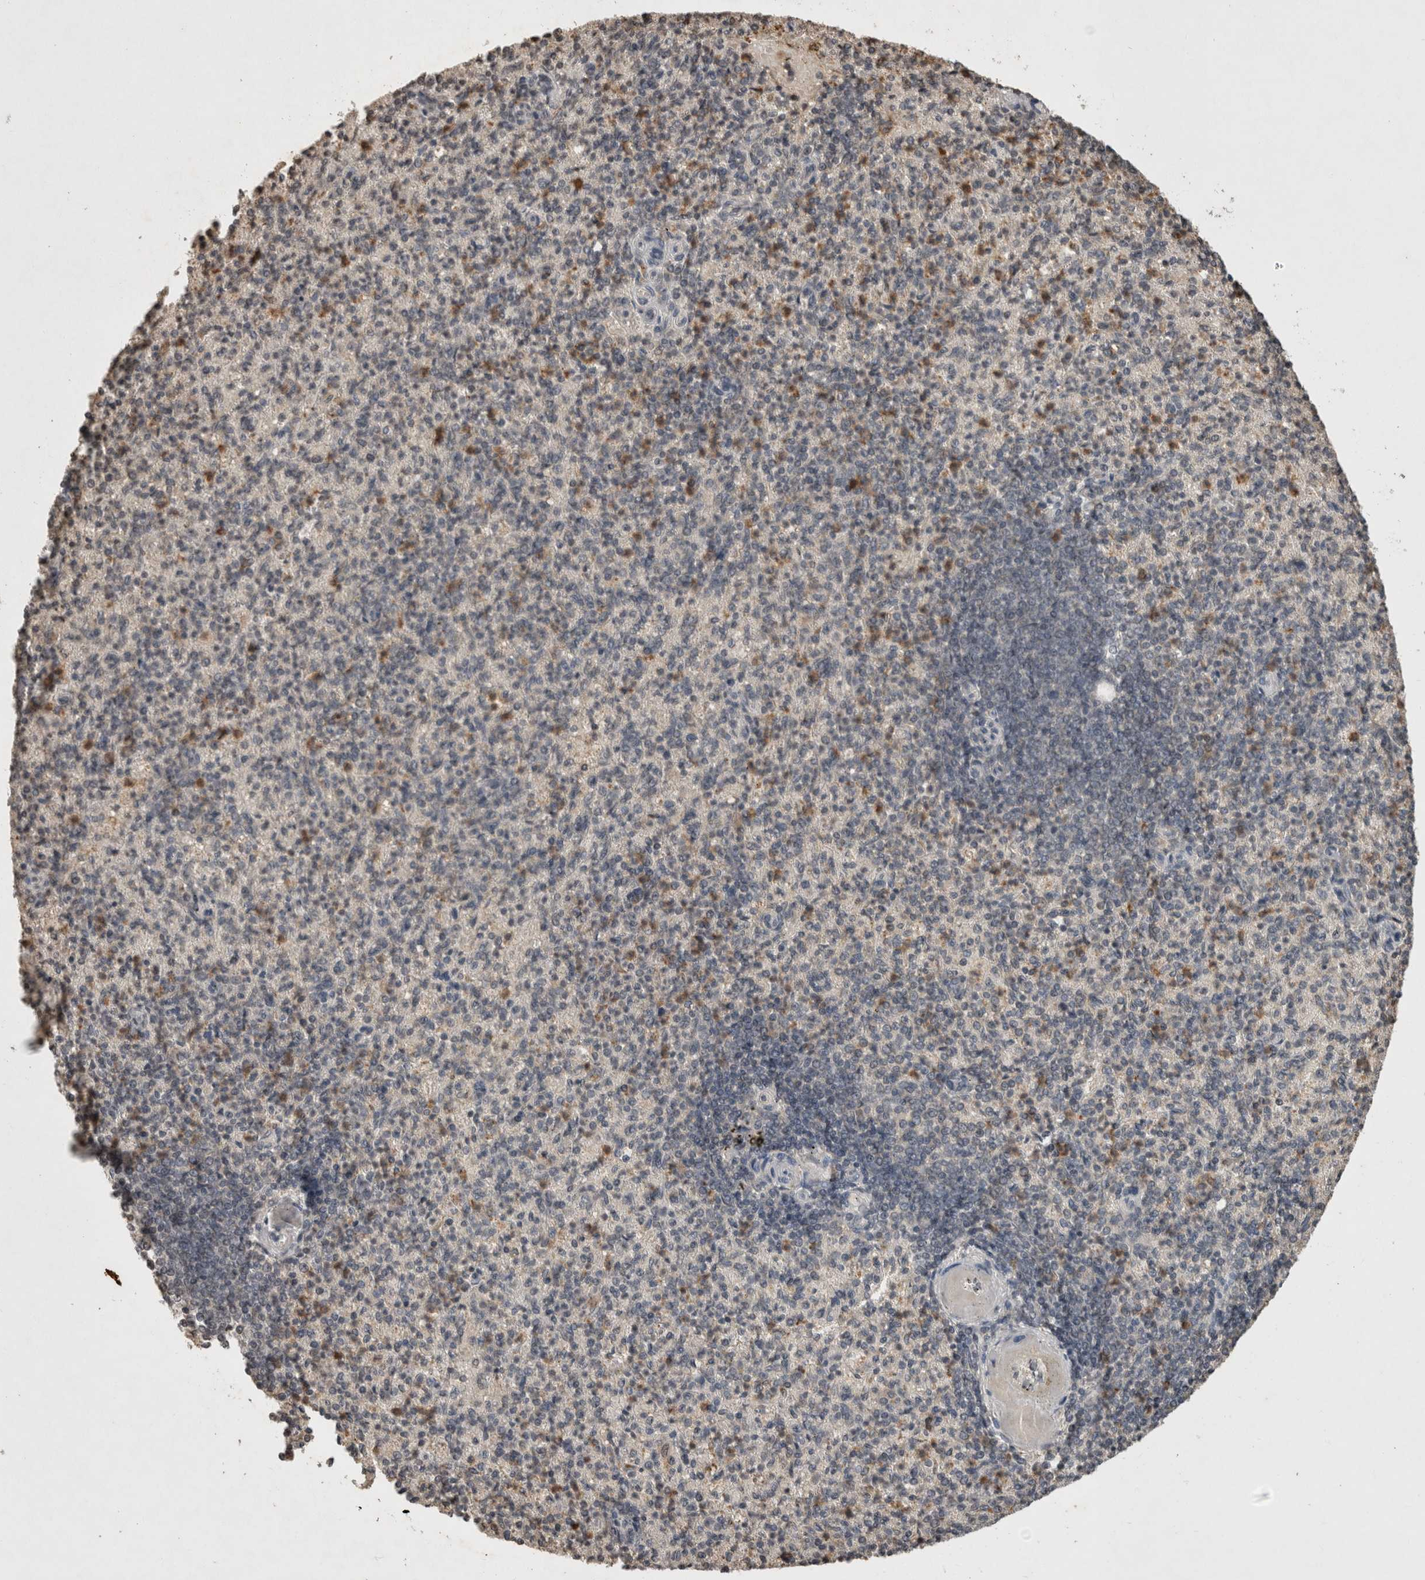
{"staining": {"intensity": "moderate", "quantity": "<25%", "location": "cytoplasmic/membranous"}, "tissue": "spleen", "cell_type": "Cells in red pulp", "image_type": "normal", "snomed": [{"axis": "morphology", "description": "Normal tissue, NOS"}, {"axis": "topography", "description": "Spleen"}], "caption": "Cells in red pulp exhibit low levels of moderate cytoplasmic/membranous staining in about <25% of cells in normal human spleen. Immunohistochemistry stains the protein of interest in brown and the nuclei are stained blue.", "gene": "HRK", "patient": {"sex": "female", "age": 74}}